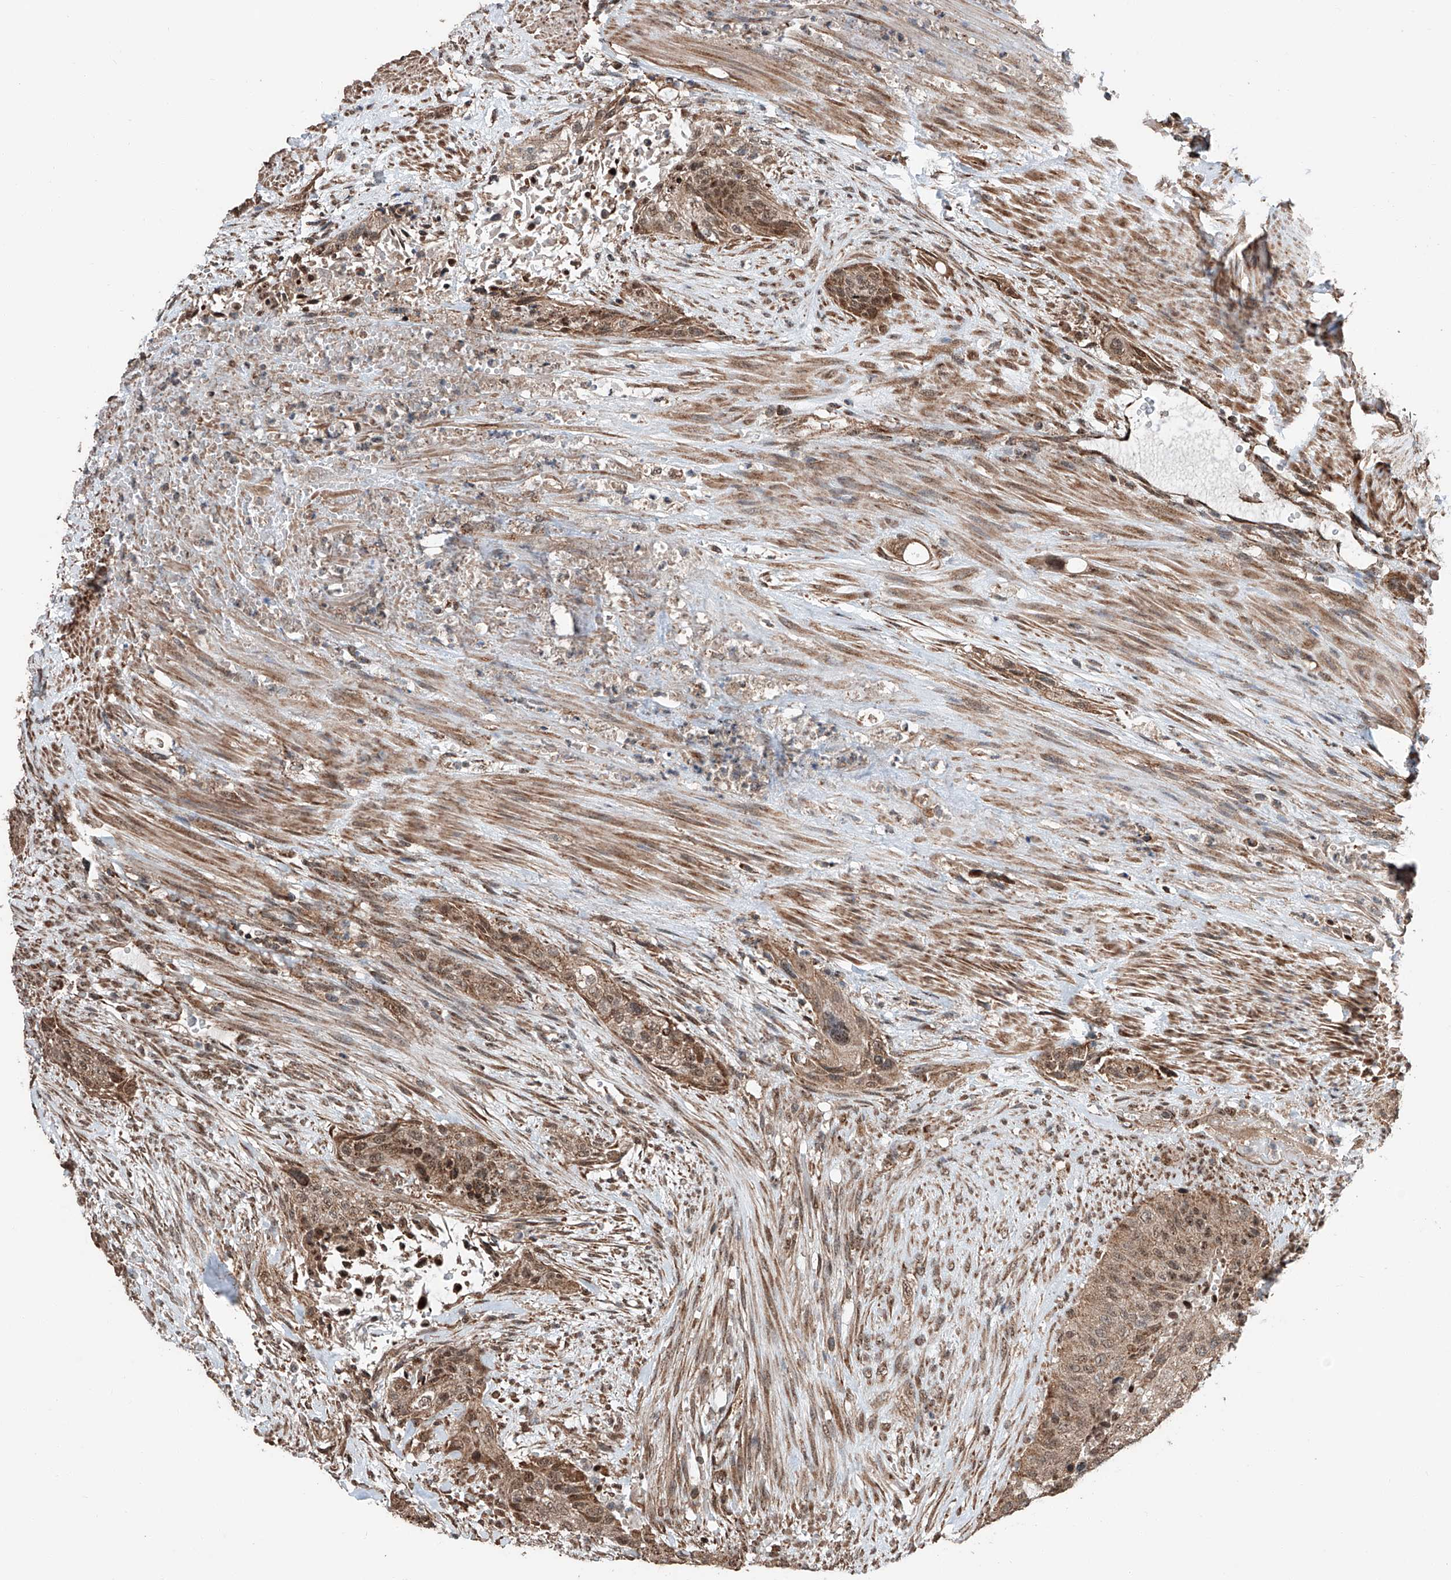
{"staining": {"intensity": "moderate", "quantity": ">75%", "location": "cytoplasmic/membranous,nuclear"}, "tissue": "urothelial cancer", "cell_type": "Tumor cells", "image_type": "cancer", "snomed": [{"axis": "morphology", "description": "Urothelial carcinoma, High grade"}, {"axis": "topography", "description": "Urinary bladder"}], "caption": "A micrograph of urothelial cancer stained for a protein demonstrates moderate cytoplasmic/membranous and nuclear brown staining in tumor cells.", "gene": "ZNF445", "patient": {"sex": "male", "age": 35}}